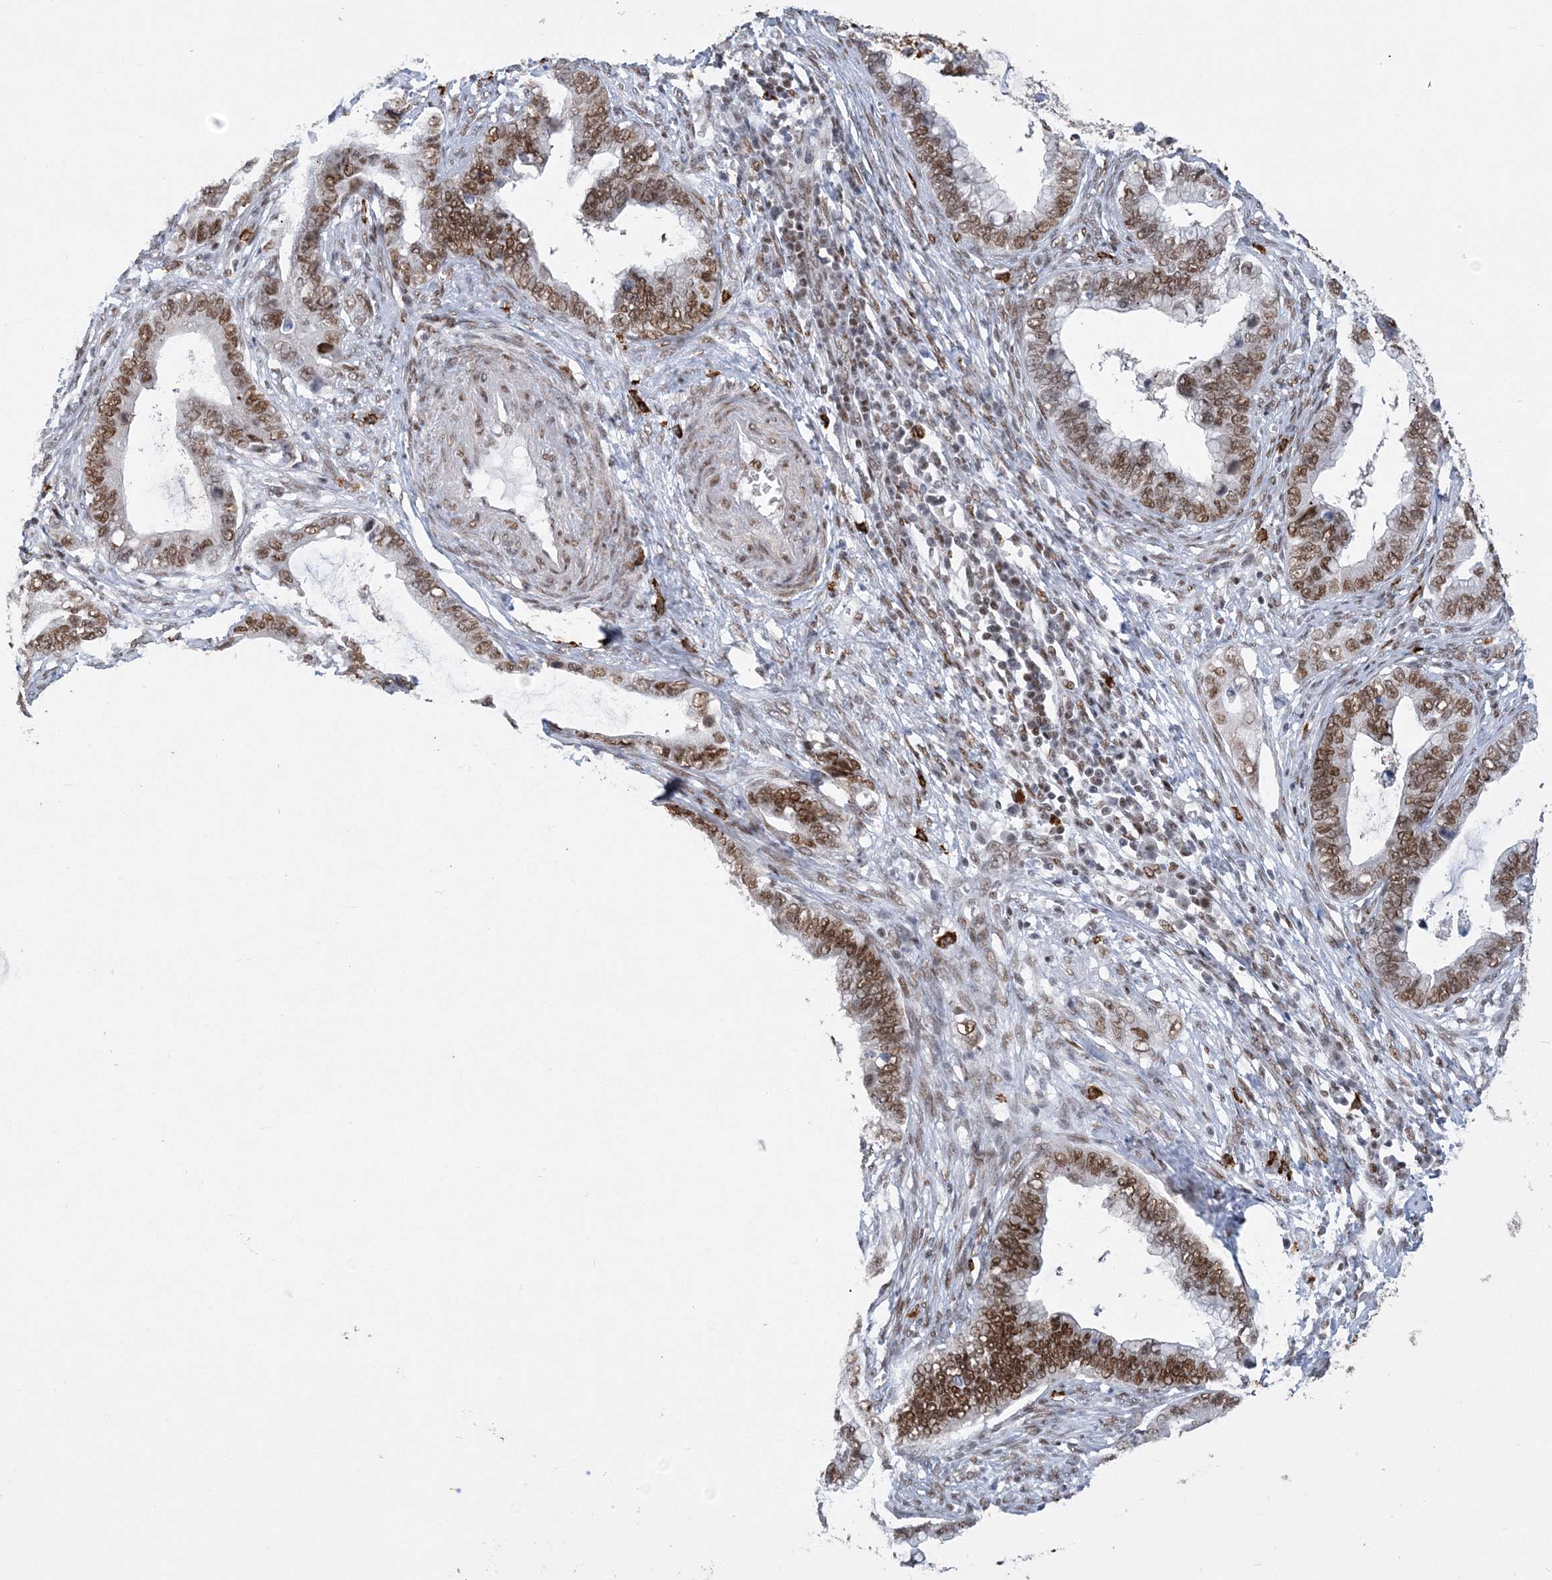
{"staining": {"intensity": "moderate", "quantity": ">75%", "location": "nuclear"}, "tissue": "cervical cancer", "cell_type": "Tumor cells", "image_type": "cancer", "snomed": [{"axis": "morphology", "description": "Adenocarcinoma, NOS"}, {"axis": "topography", "description": "Cervix"}], "caption": "A brown stain shows moderate nuclear staining of a protein in human adenocarcinoma (cervical) tumor cells.", "gene": "ZBTB7A", "patient": {"sex": "female", "age": 44}}